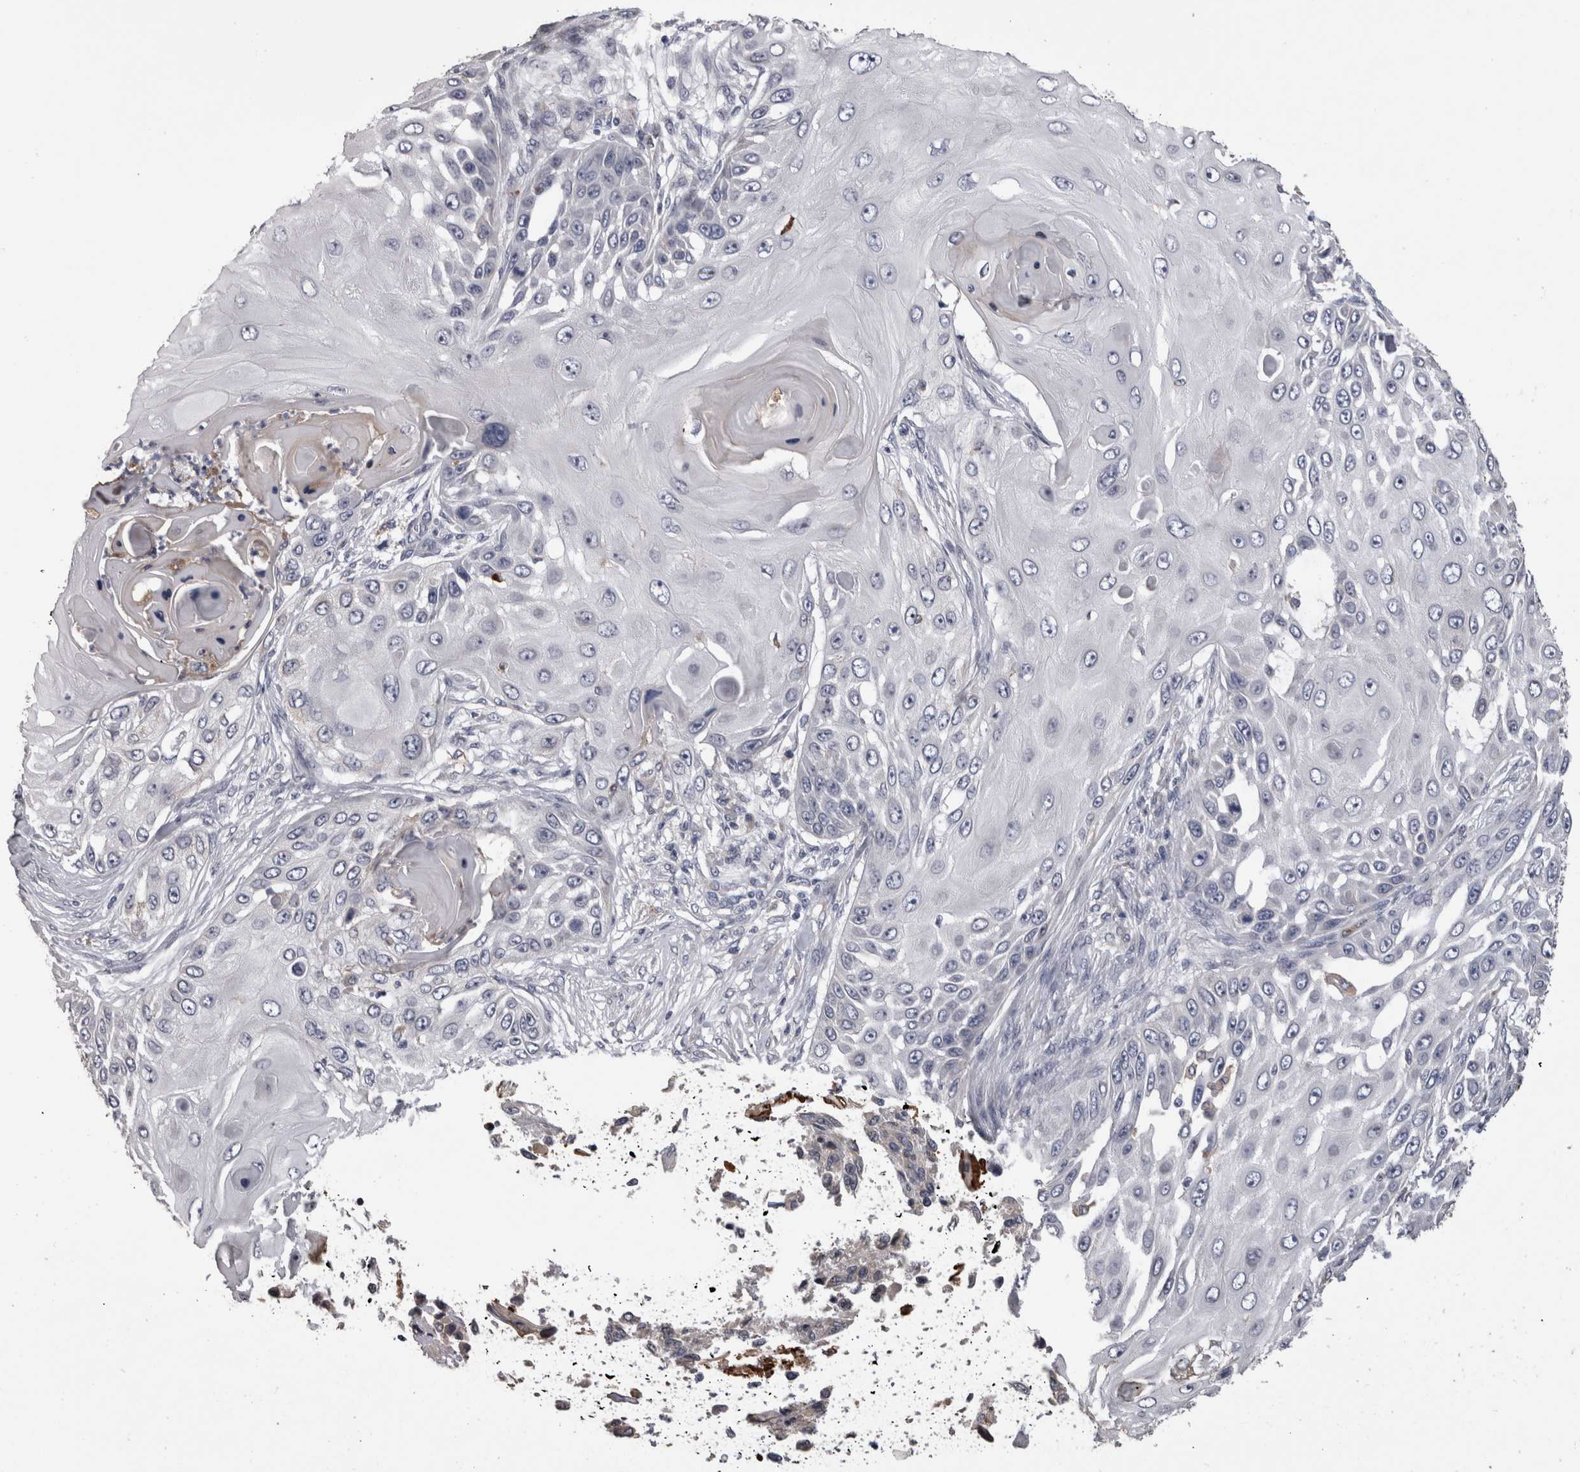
{"staining": {"intensity": "negative", "quantity": "none", "location": "none"}, "tissue": "skin cancer", "cell_type": "Tumor cells", "image_type": "cancer", "snomed": [{"axis": "morphology", "description": "Squamous cell carcinoma, NOS"}, {"axis": "topography", "description": "Skin"}], "caption": "Skin cancer (squamous cell carcinoma) was stained to show a protein in brown. There is no significant positivity in tumor cells.", "gene": "STC1", "patient": {"sex": "female", "age": 44}}